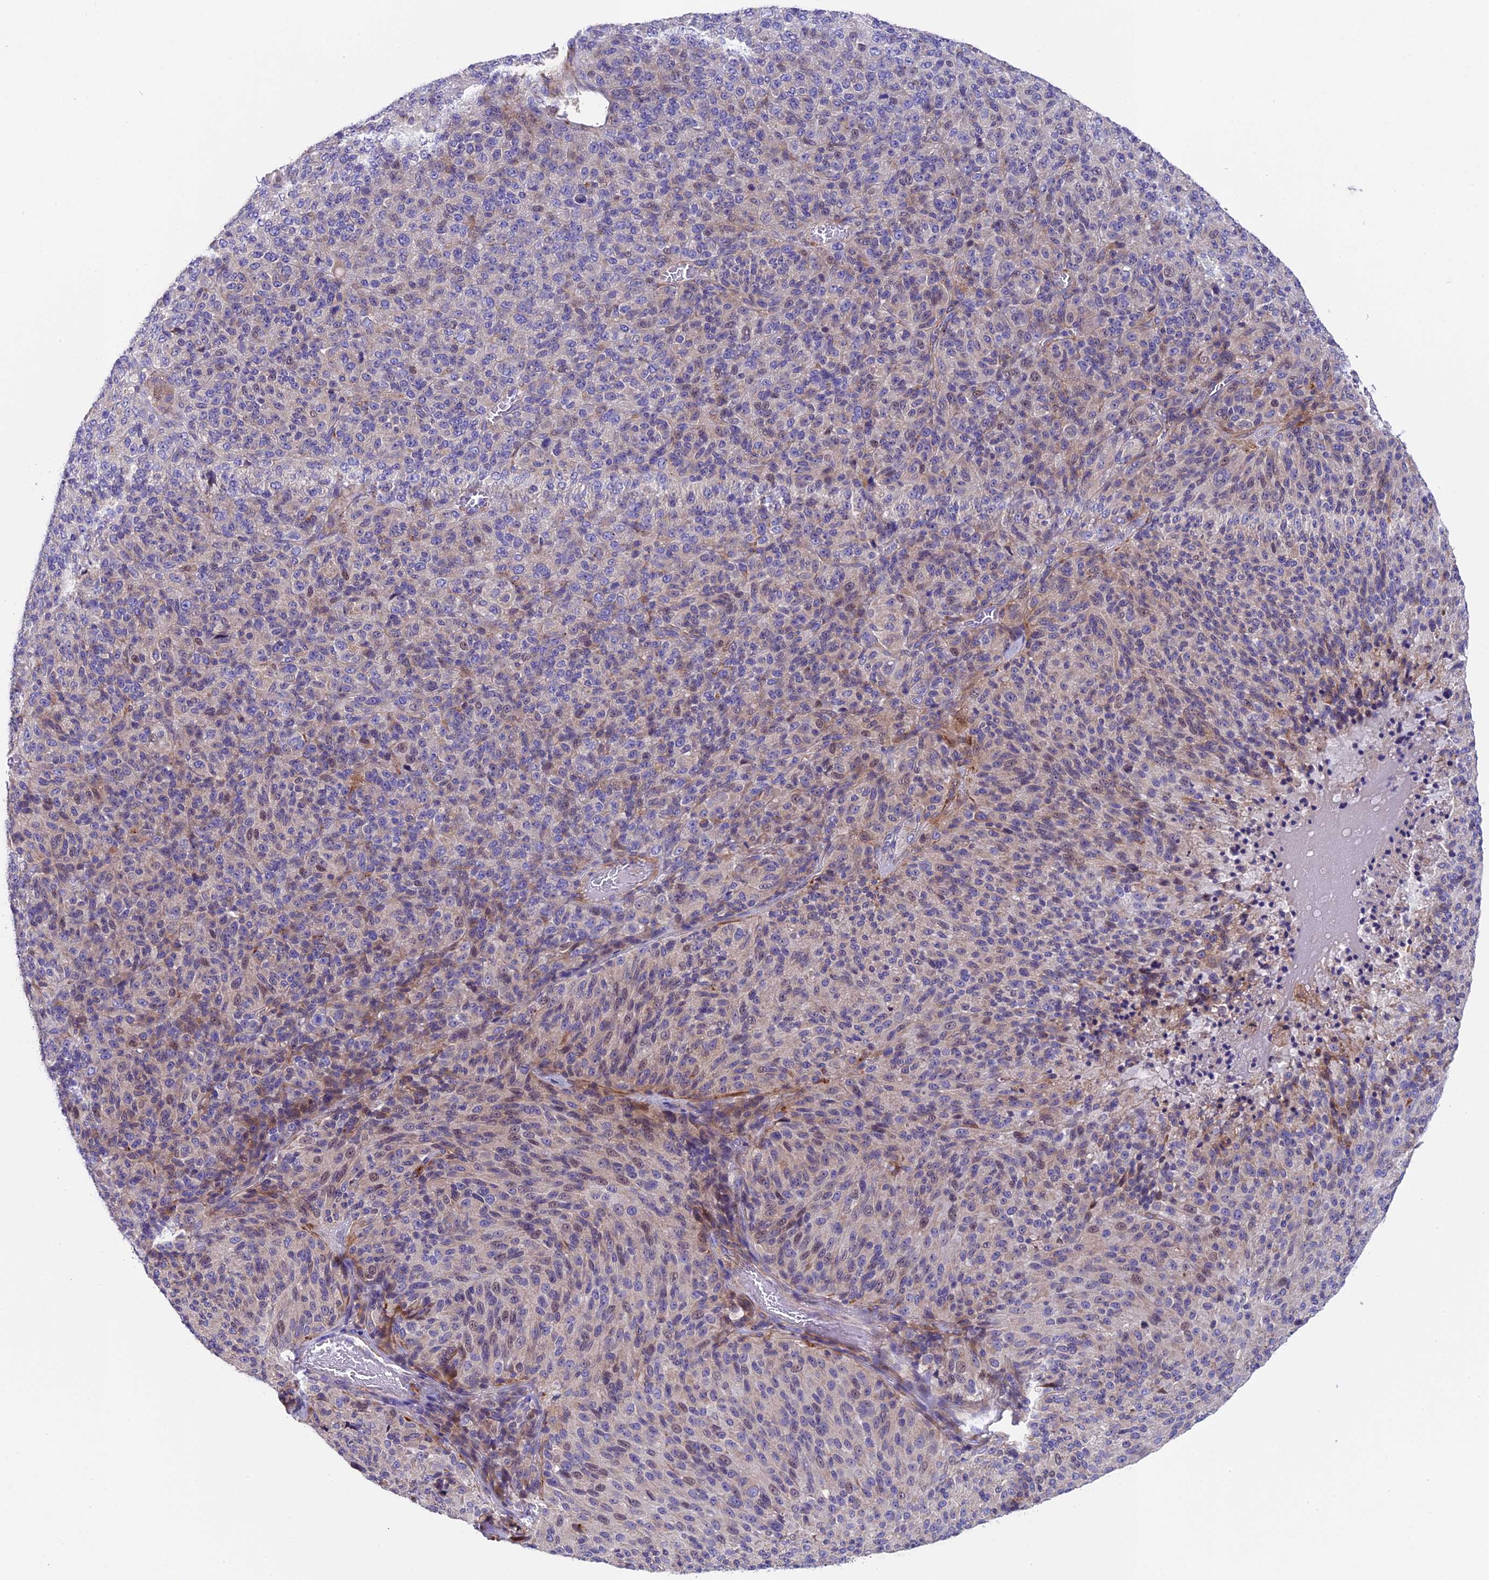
{"staining": {"intensity": "negative", "quantity": "none", "location": "none"}, "tissue": "melanoma", "cell_type": "Tumor cells", "image_type": "cancer", "snomed": [{"axis": "morphology", "description": "Malignant melanoma, Metastatic site"}, {"axis": "topography", "description": "Brain"}], "caption": "High magnification brightfield microscopy of malignant melanoma (metastatic site) stained with DAB (3,3'-diaminobenzidine) (brown) and counterstained with hematoxylin (blue): tumor cells show no significant positivity.", "gene": "PIGU", "patient": {"sex": "female", "age": 56}}